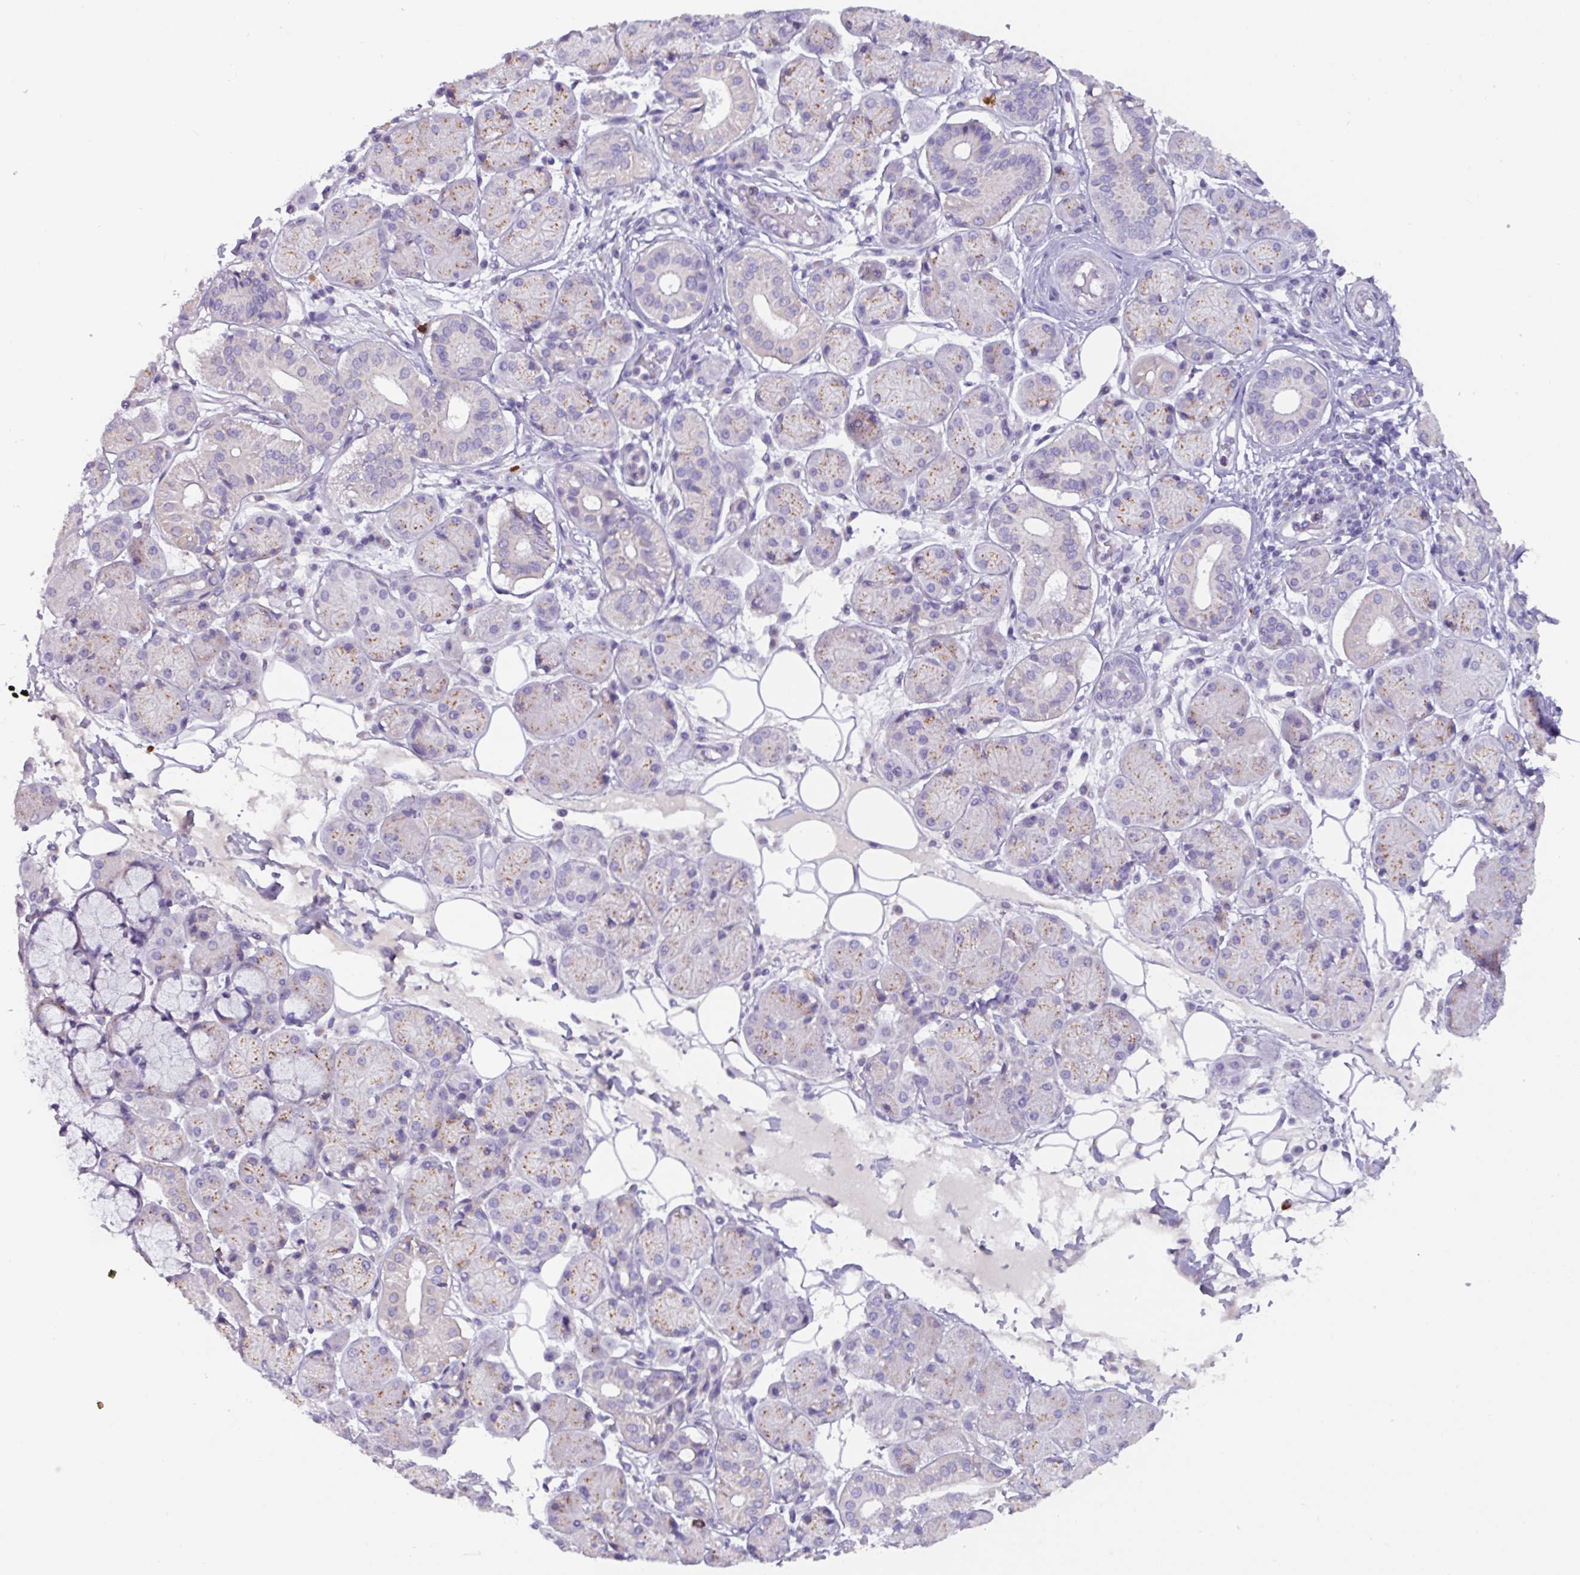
{"staining": {"intensity": "moderate", "quantity": "<25%", "location": "cytoplasmic/membranous"}, "tissue": "salivary gland", "cell_type": "Glandular cells", "image_type": "normal", "snomed": [{"axis": "morphology", "description": "Squamous cell carcinoma, NOS"}, {"axis": "topography", "description": "Skin"}, {"axis": "topography", "description": "Head-Neck"}], "caption": "Salivary gland stained for a protein demonstrates moderate cytoplasmic/membranous positivity in glandular cells. (DAB (3,3'-diaminobenzidine) IHC with brightfield microscopy, high magnification).", "gene": "ADGRE1", "patient": {"sex": "male", "age": 80}}